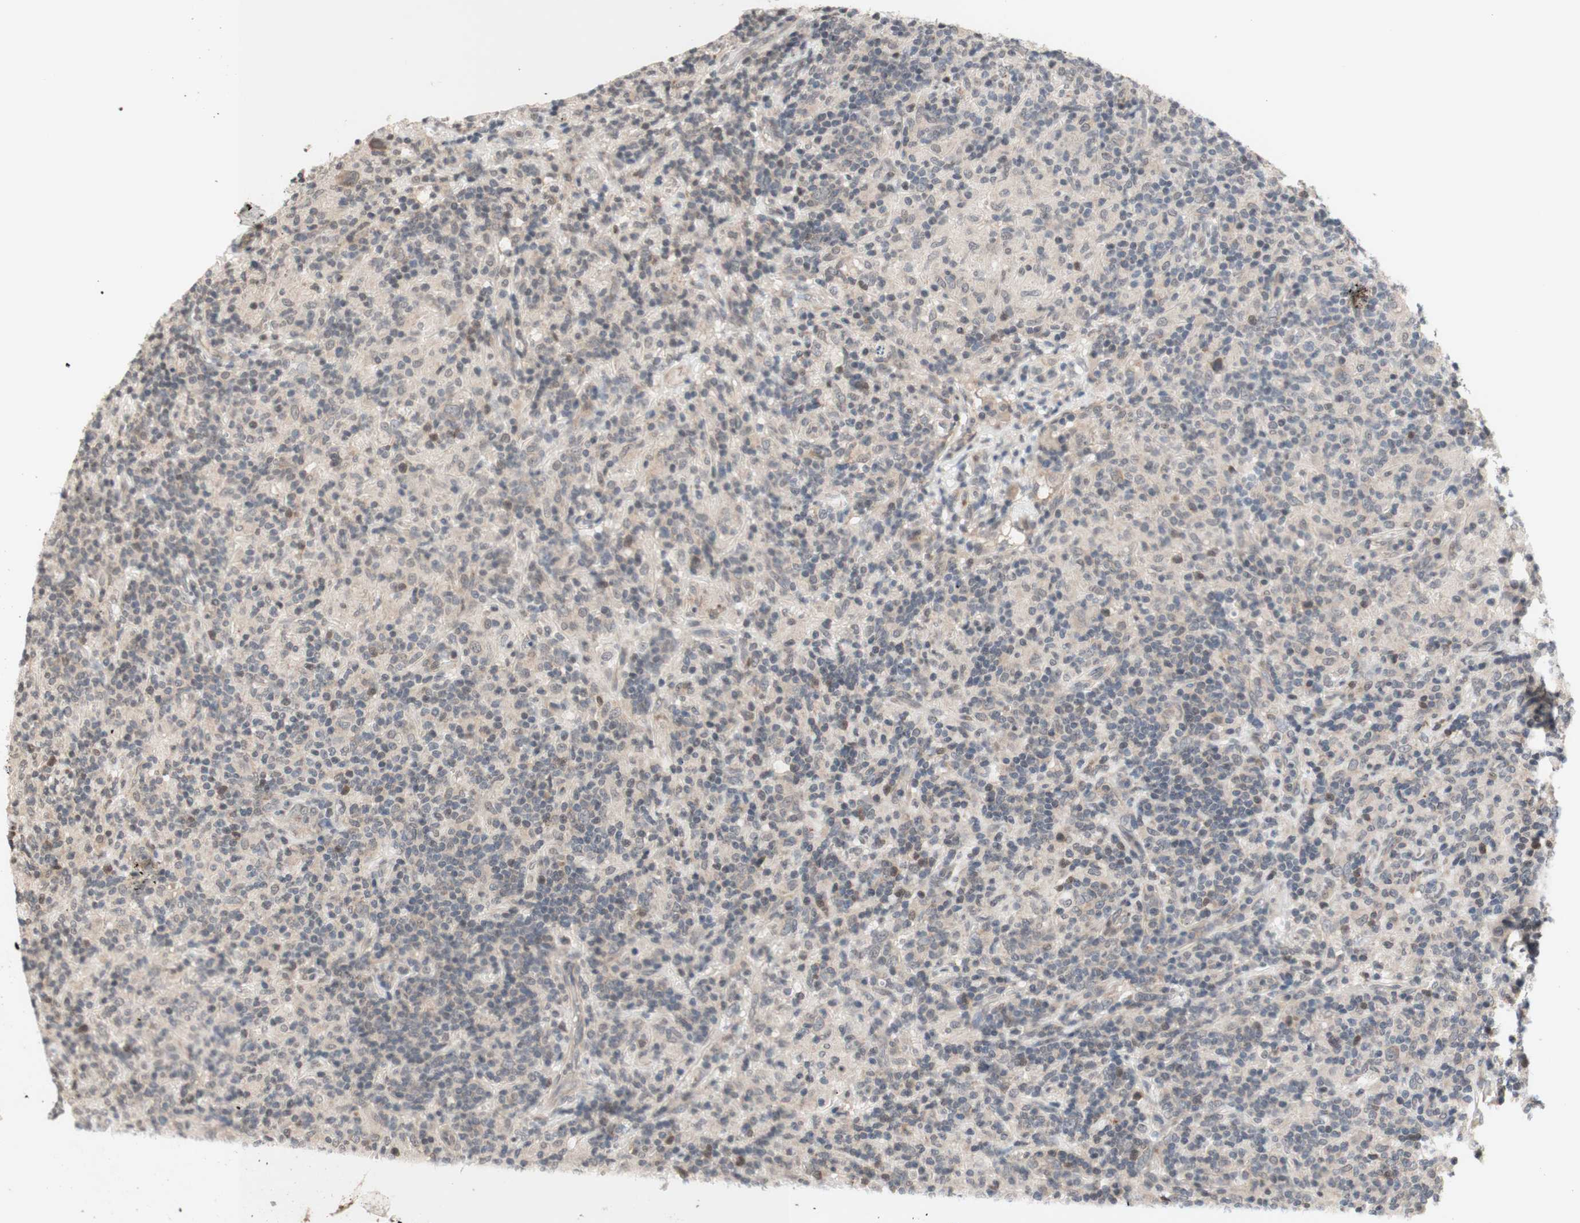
{"staining": {"intensity": "negative", "quantity": "none", "location": "none"}, "tissue": "lymphoma", "cell_type": "Tumor cells", "image_type": "cancer", "snomed": [{"axis": "morphology", "description": "Hodgkin's disease, NOS"}, {"axis": "topography", "description": "Lymph node"}], "caption": "An image of Hodgkin's disease stained for a protein demonstrates no brown staining in tumor cells.", "gene": "CD55", "patient": {"sex": "male", "age": 70}}